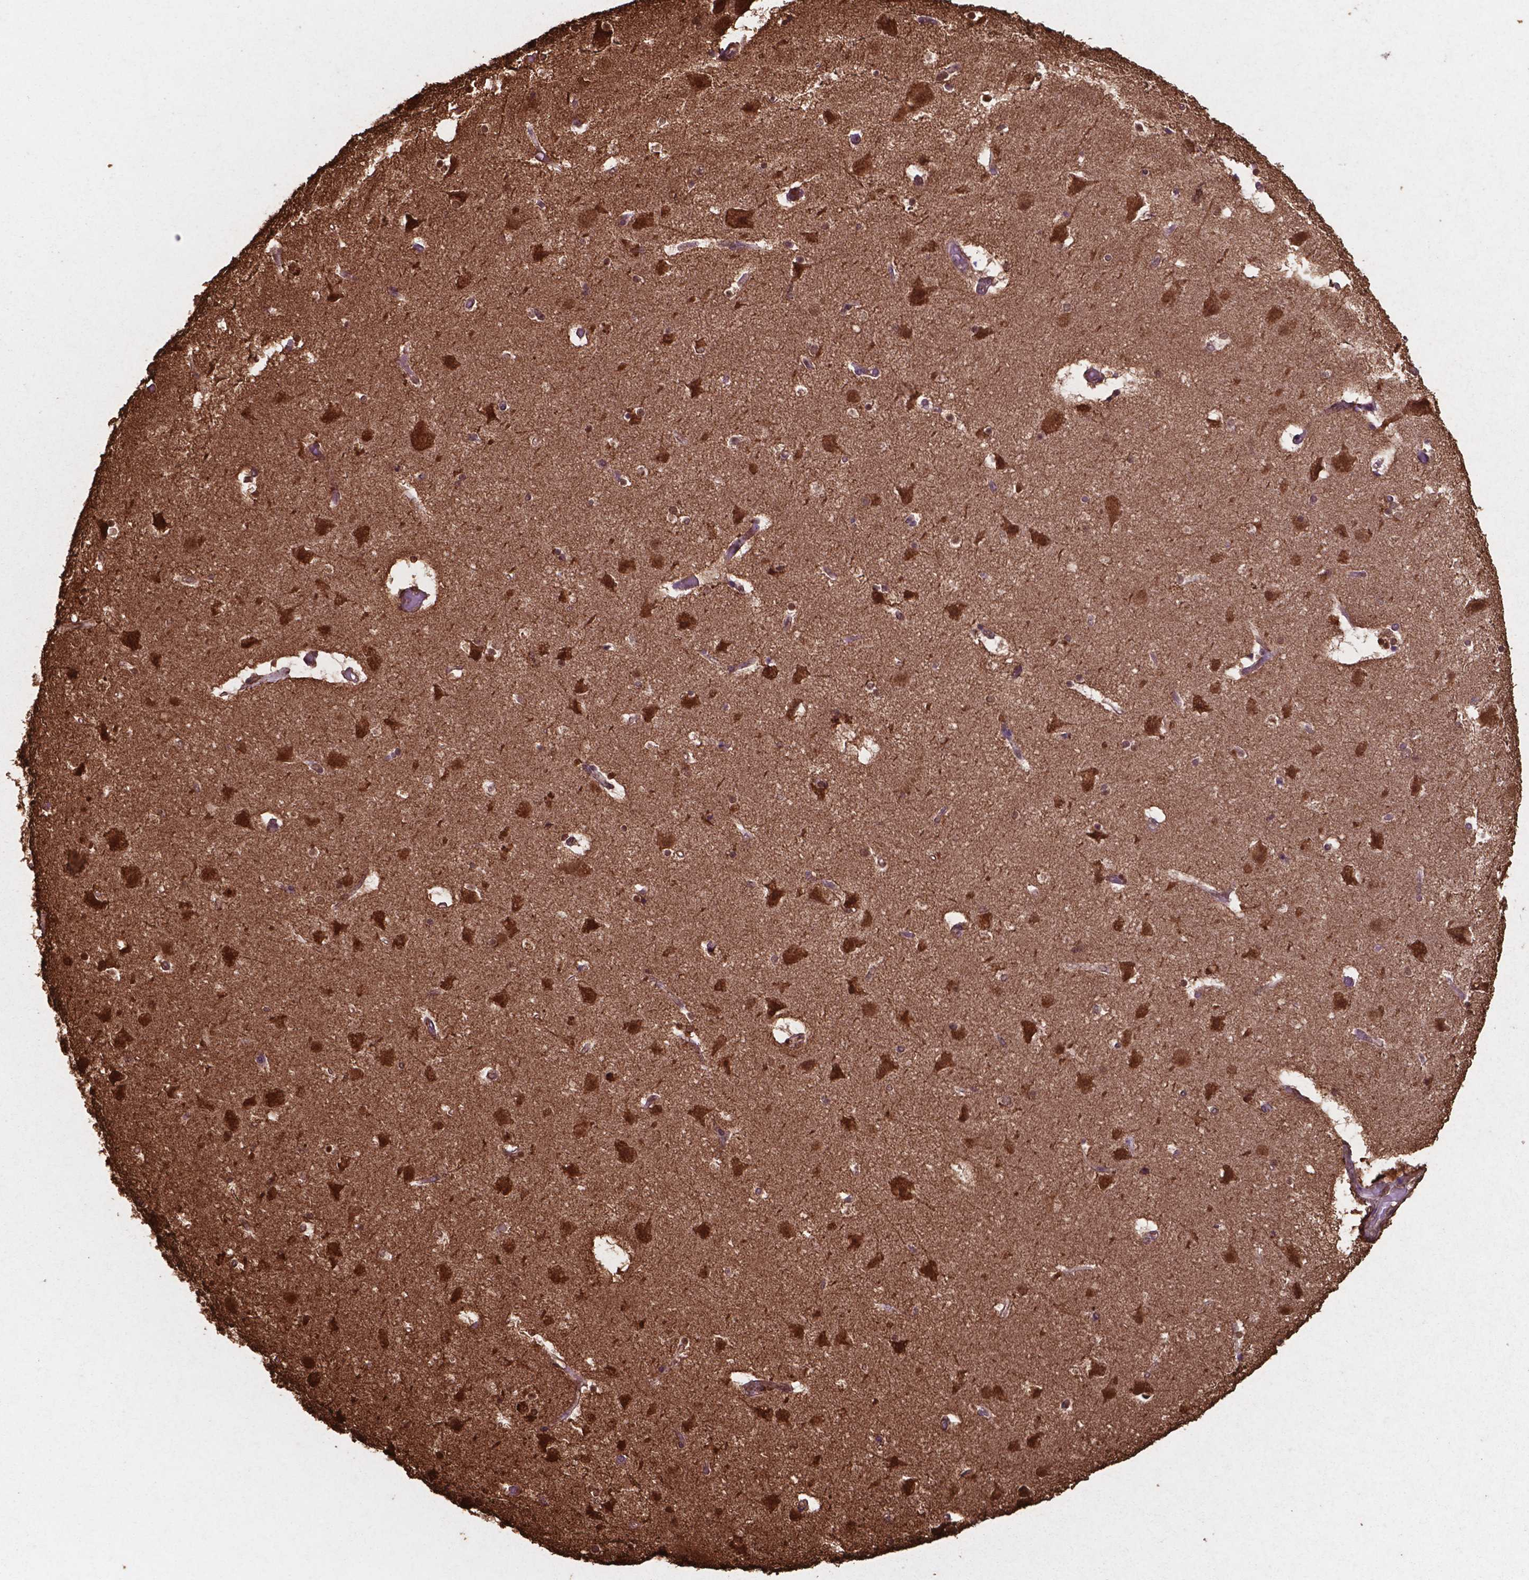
{"staining": {"intensity": "moderate", "quantity": "<25%", "location": "cytoplasmic/membranous,nuclear"}, "tissue": "cerebral cortex", "cell_type": "Endothelial cells", "image_type": "normal", "snomed": [{"axis": "morphology", "description": "Normal tissue, NOS"}, {"axis": "topography", "description": "Cerebral cortex"}], "caption": "Moderate cytoplasmic/membranous,nuclear positivity for a protein is present in approximately <25% of endothelial cells of benign cerebral cortex using immunohistochemistry.", "gene": "CHP2", "patient": {"sex": "female", "age": 52}}